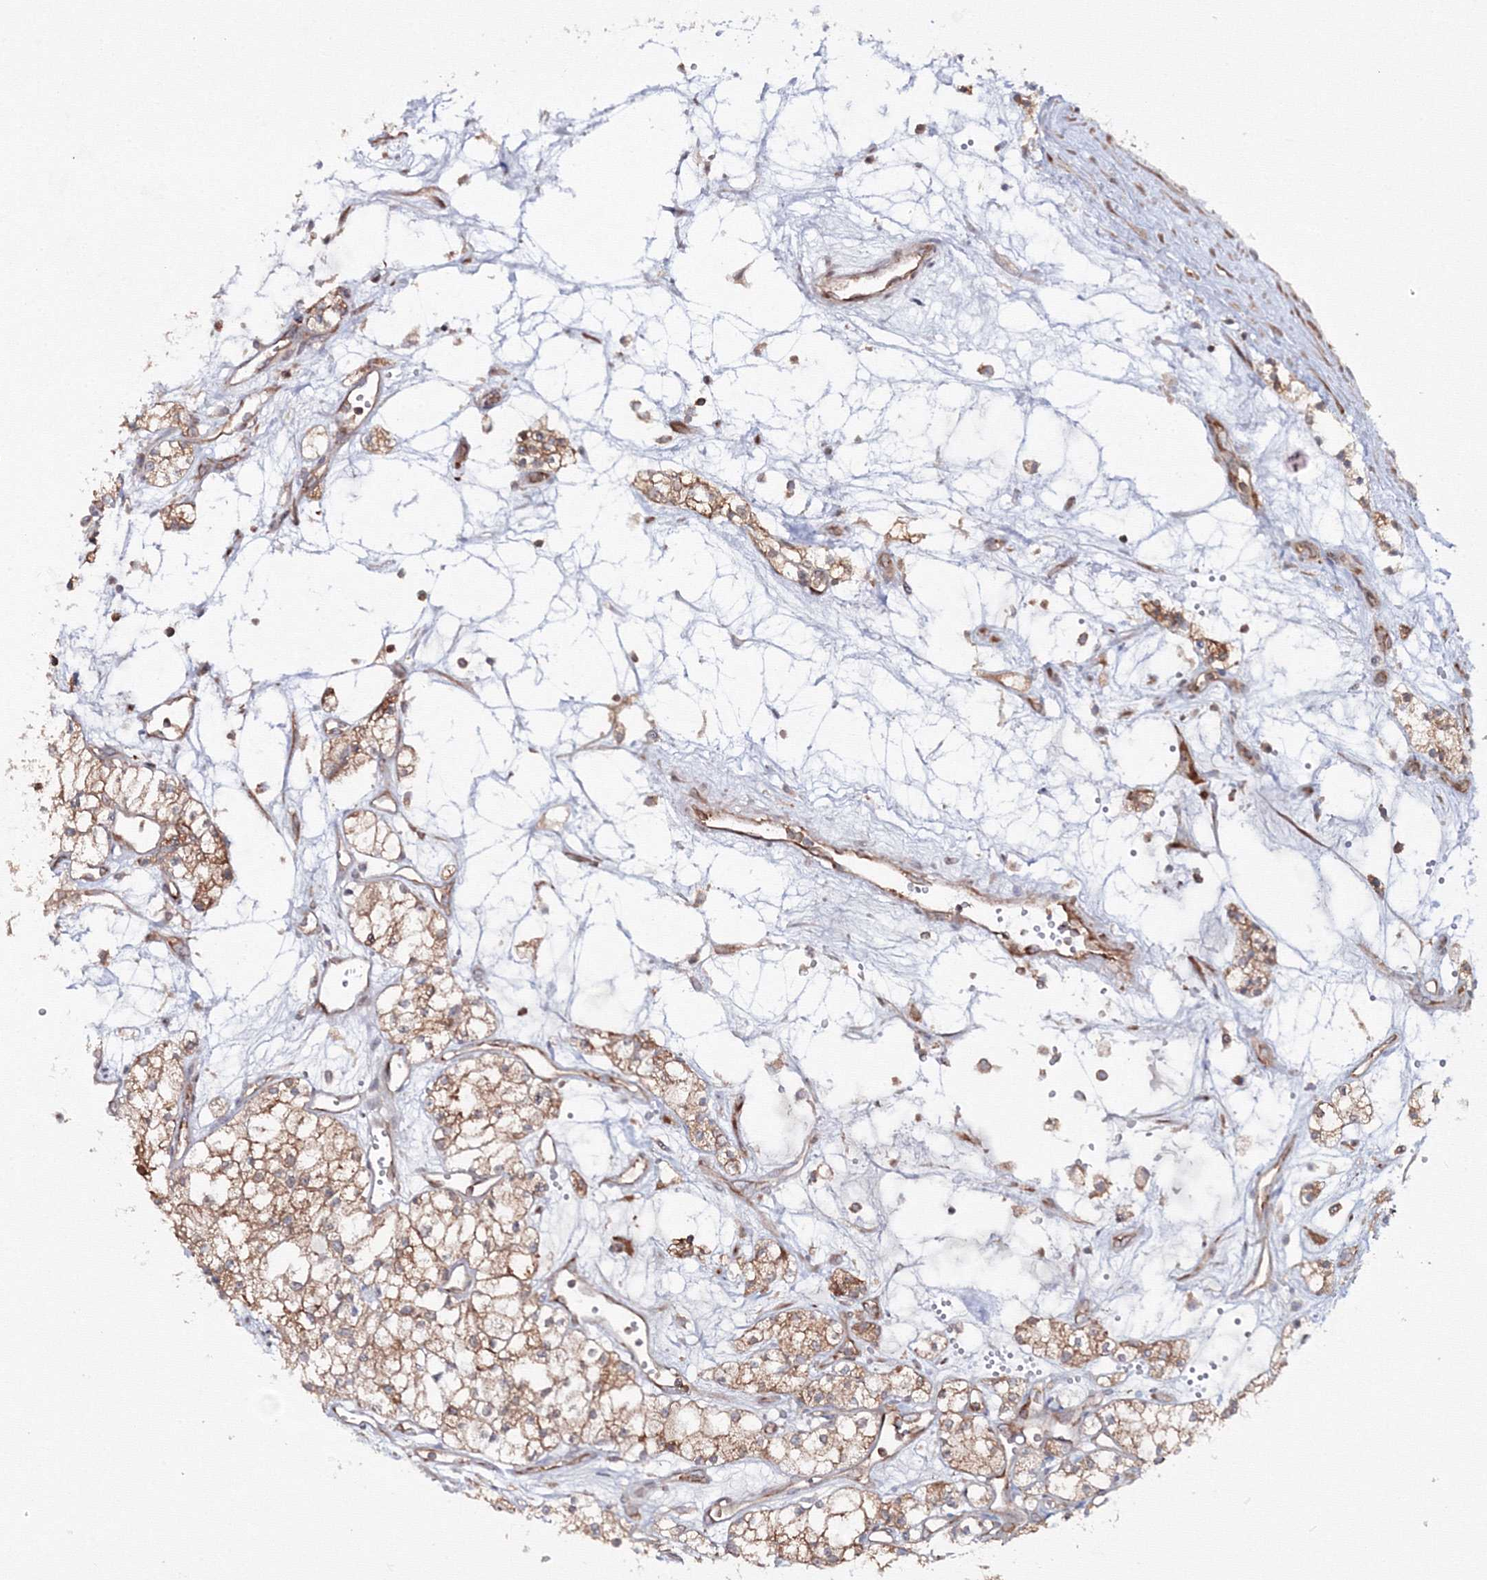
{"staining": {"intensity": "moderate", "quantity": ">75%", "location": "cytoplasmic/membranous"}, "tissue": "renal cancer", "cell_type": "Tumor cells", "image_type": "cancer", "snomed": [{"axis": "morphology", "description": "Adenocarcinoma, NOS"}, {"axis": "topography", "description": "Kidney"}], "caption": "Protein staining of renal cancer (adenocarcinoma) tissue reveals moderate cytoplasmic/membranous staining in approximately >75% of tumor cells. Using DAB (brown) and hematoxylin (blue) stains, captured at high magnification using brightfield microscopy.", "gene": "HARS1", "patient": {"sex": "male", "age": 59}}